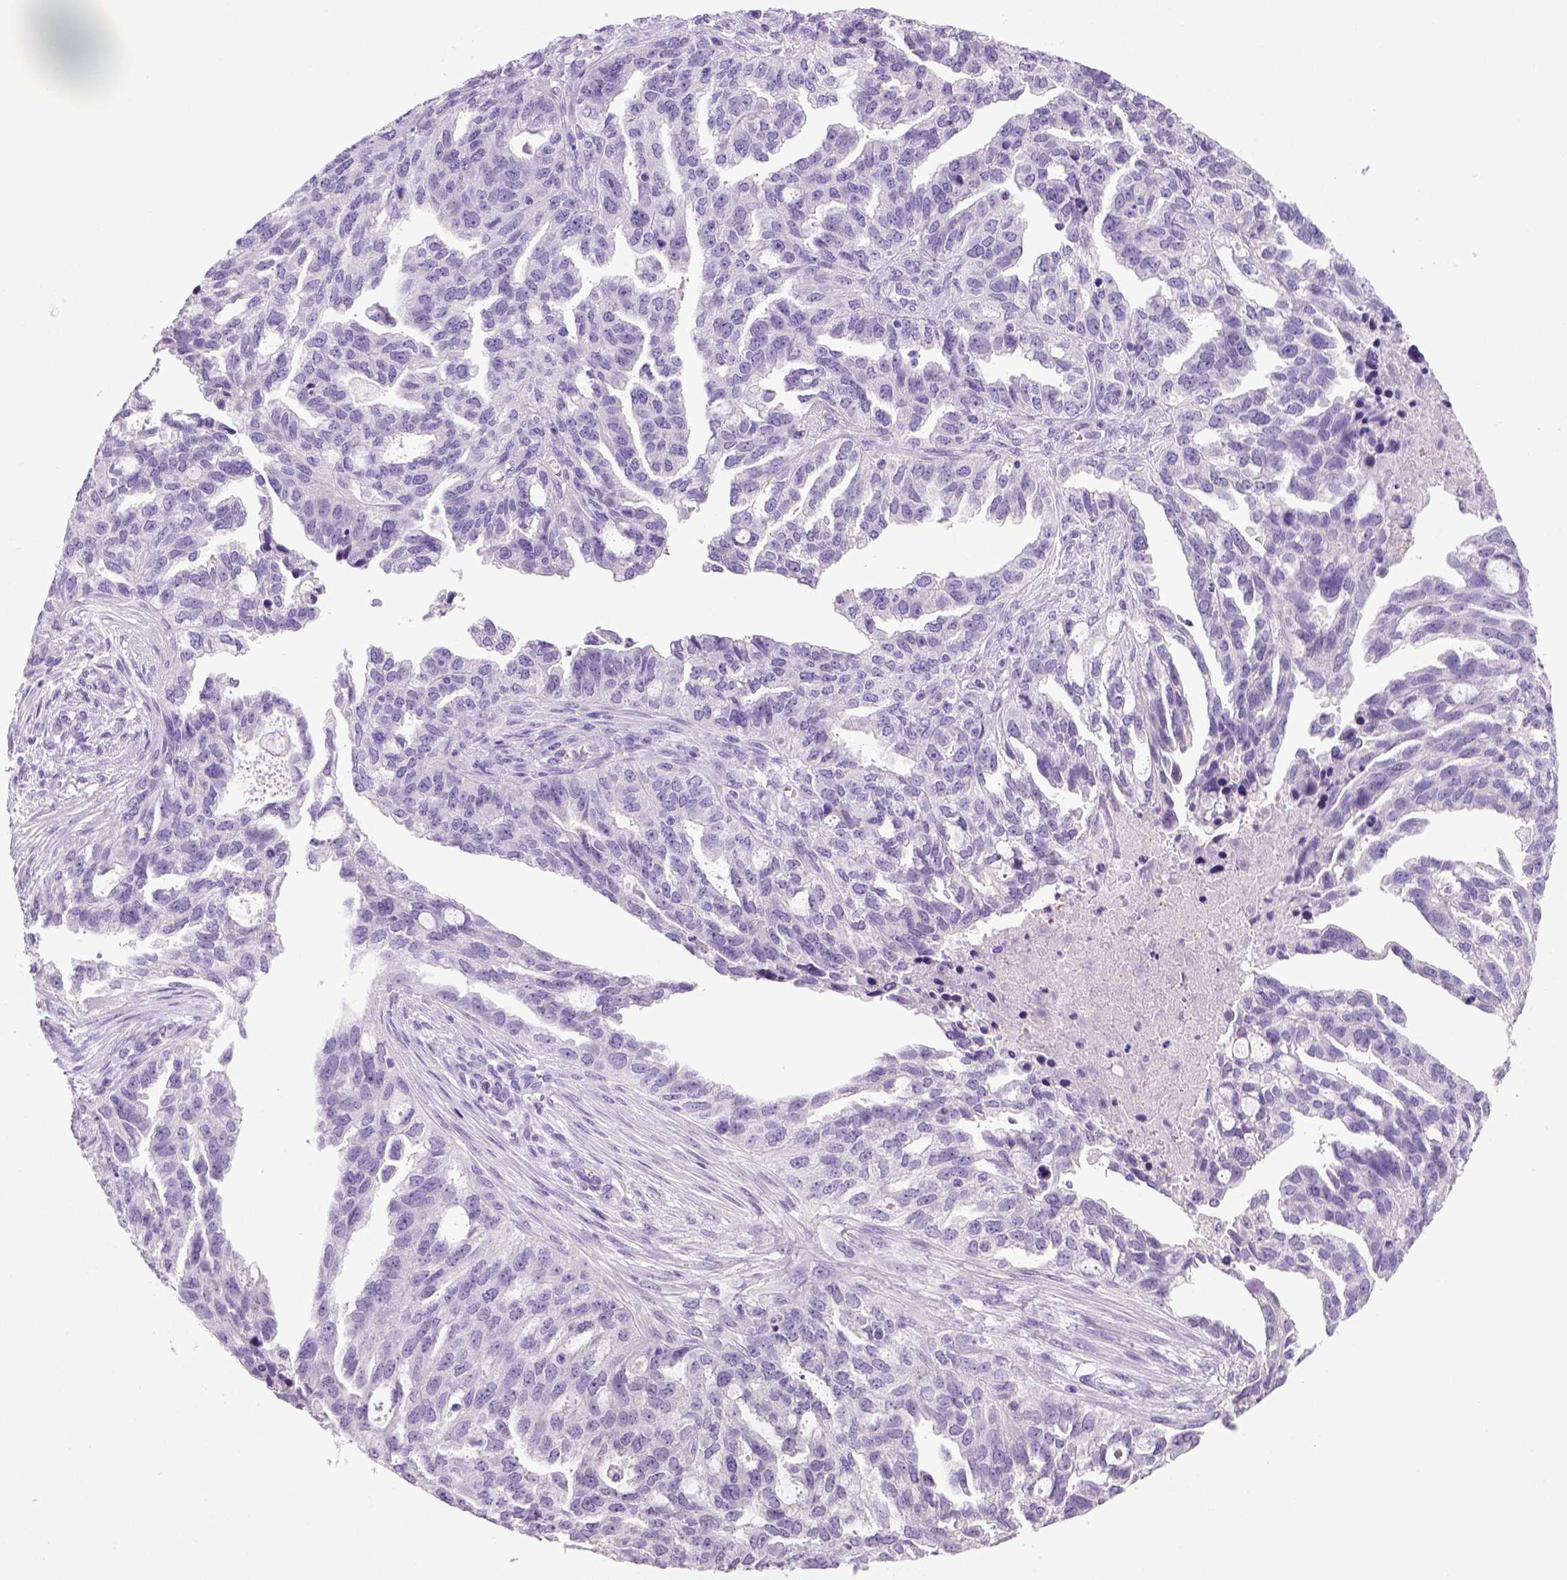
{"staining": {"intensity": "negative", "quantity": "none", "location": "none"}, "tissue": "ovarian cancer", "cell_type": "Tumor cells", "image_type": "cancer", "snomed": [{"axis": "morphology", "description": "Cystadenocarcinoma, serous, NOS"}, {"axis": "topography", "description": "Ovary"}], "caption": "Immunohistochemistry (IHC) histopathology image of human ovarian serous cystadenocarcinoma stained for a protein (brown), which shows no expression in tumor cells. (Immunohistochemistry (IHC), brightfield microscopy, high magnification).", "gene": "KRT71", "patient": {"sex": "female", "age": 51}}